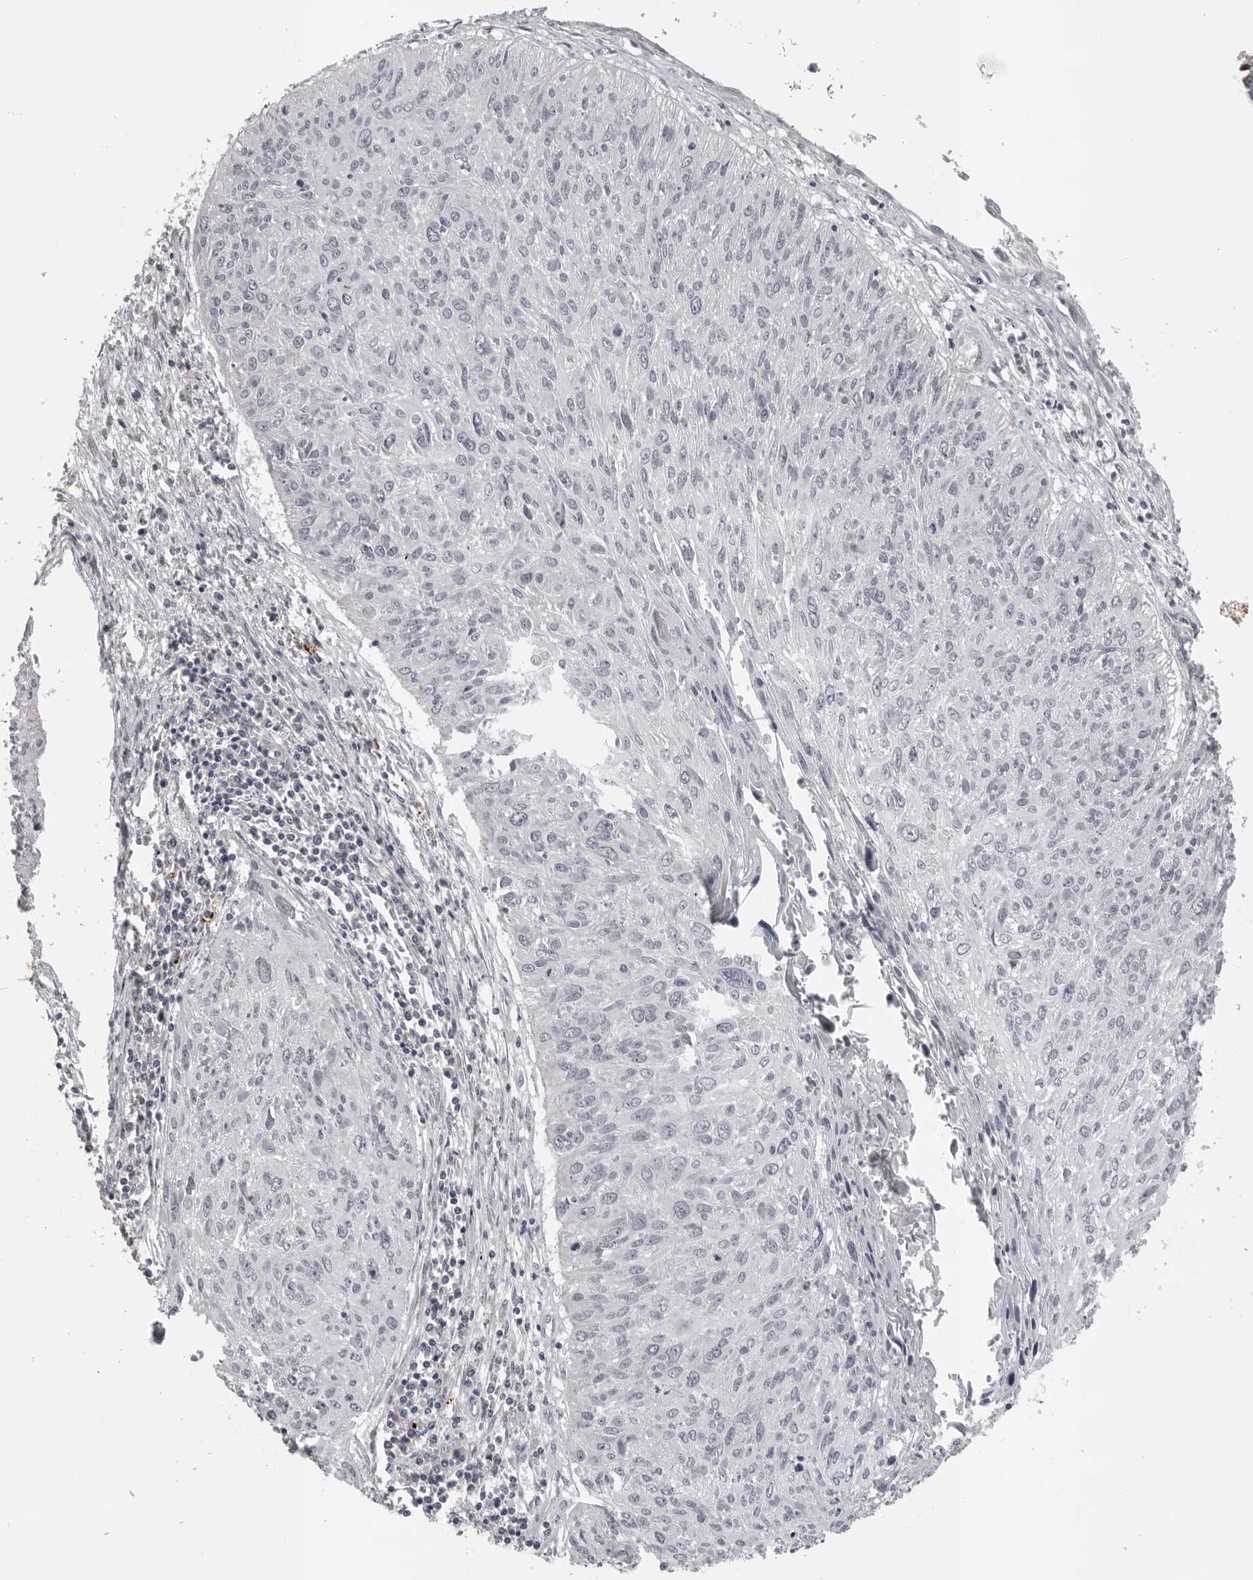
{"staining": {"intensity": "negative", "quantity": "none", "location": "none"}, "tissue": "cervical cancer", "cell_type": "Tumor cells", "image_type": "cancer", "snomed": [{"axis": "morphology", "description": "Squamous cell carcinoma, NOS"}, {"axis": "topography", "description": "Cervix"}], "caption": "DAB (3,3'-diaminobenzidine) immunohistochemical staining of human cervical cancer exhibits no significant expression in tumor cells. (DAB immunohistochemistry (IHC), high magnification).", "gene": "POLE2", "patient": {"sex": "female", "age": 51}}